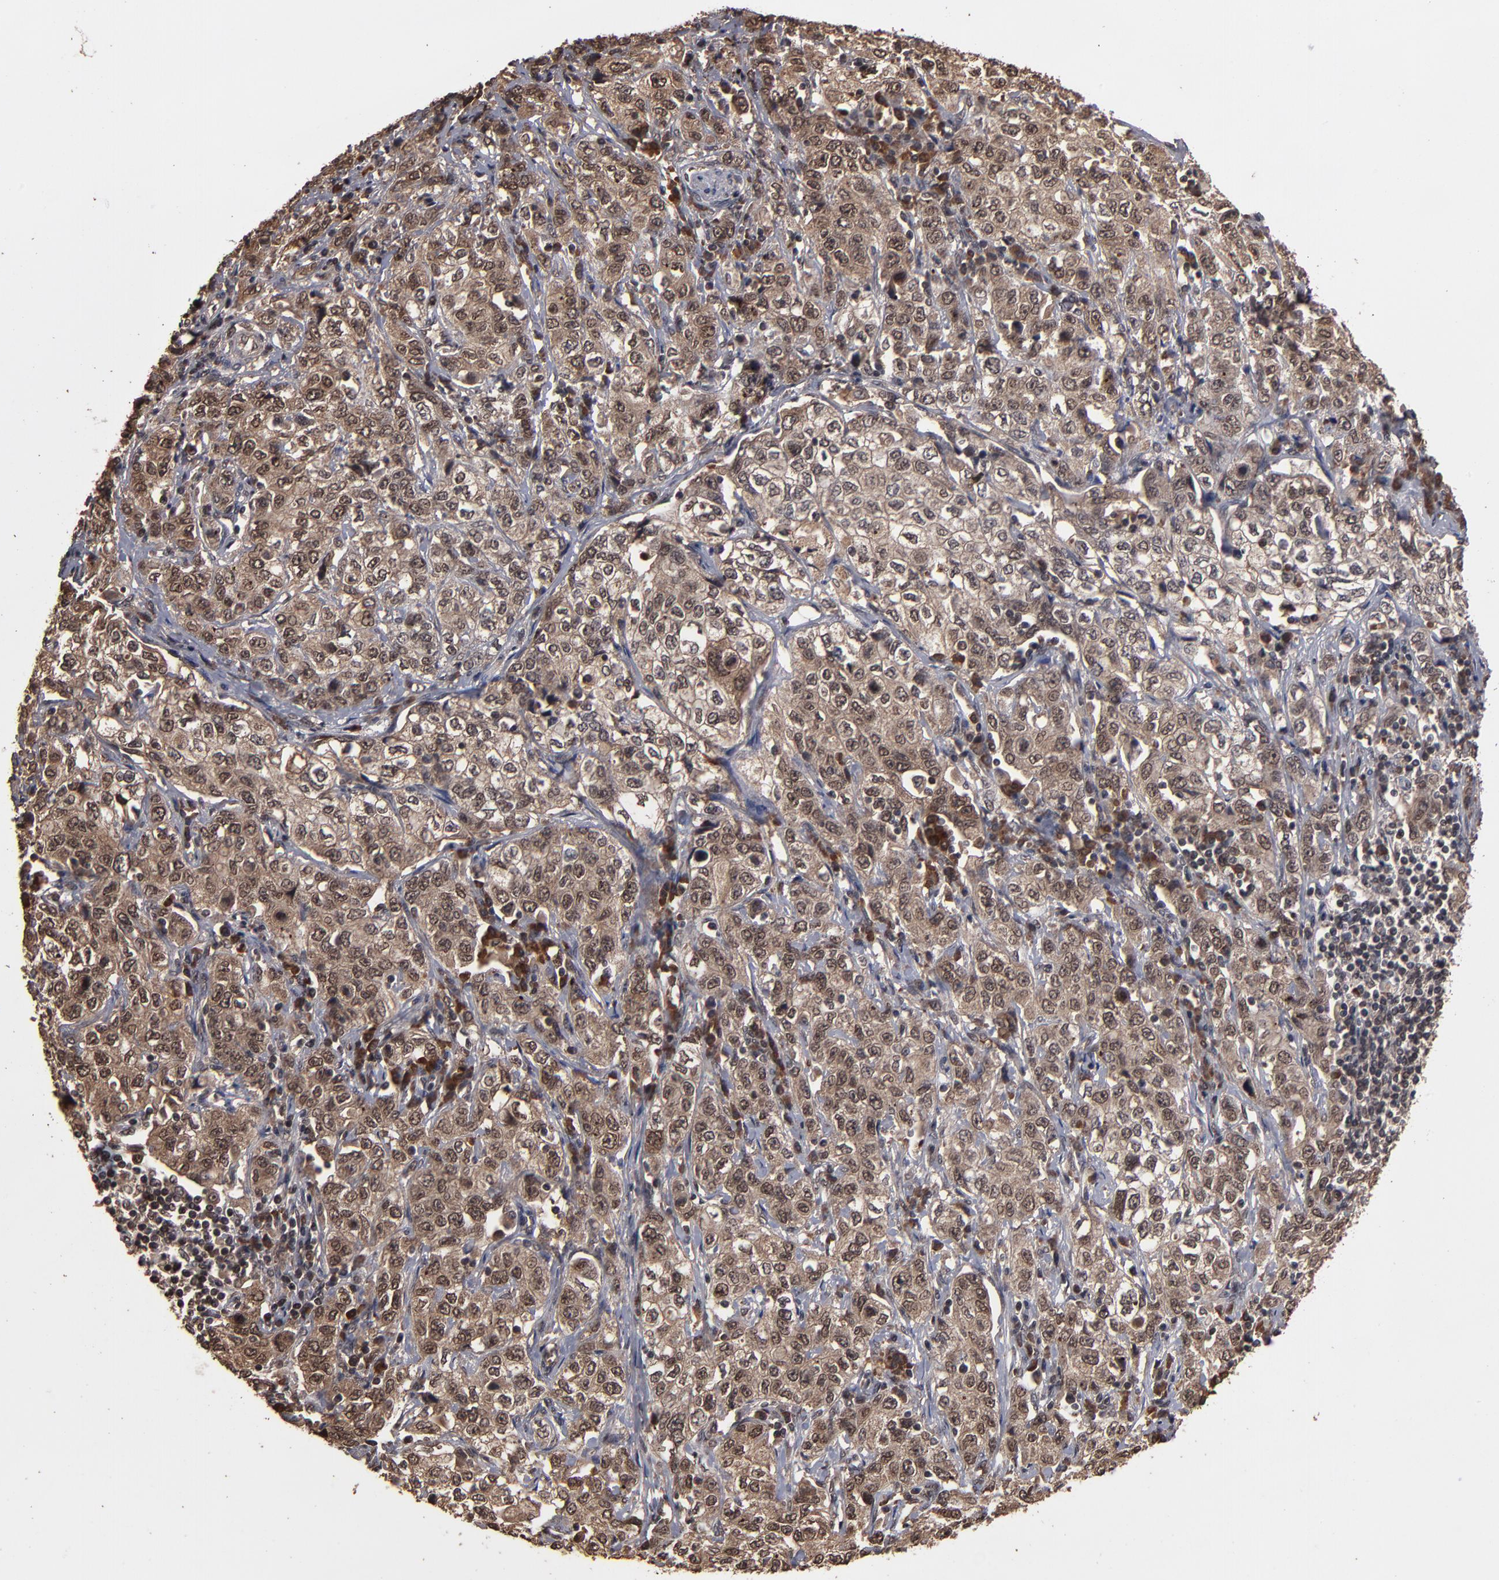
{"staining": {"intensity": "moderate", "quantity": ">75%", "location": "cytoplasmic/membranous,nuclear"}, "tissue": "stomach cancer", "cell_type": "Tumor cells", "image_type": "cancer", "snomed": [{"axis": "morphology", "description": "Adenocarcinoma, NOS"}, {"axis": "topography", "description": "Stomach"}], "caption": "The histopathology image exhibits immunohistochemical staining of stomach cancer (adenocarcinoma). There is moderate cytoplasmic/membranous and nuclear positivity is present in about >75% of tumor cells.", "gene": "NXF2B", "patient": {"sex": "male", "age": 48}}